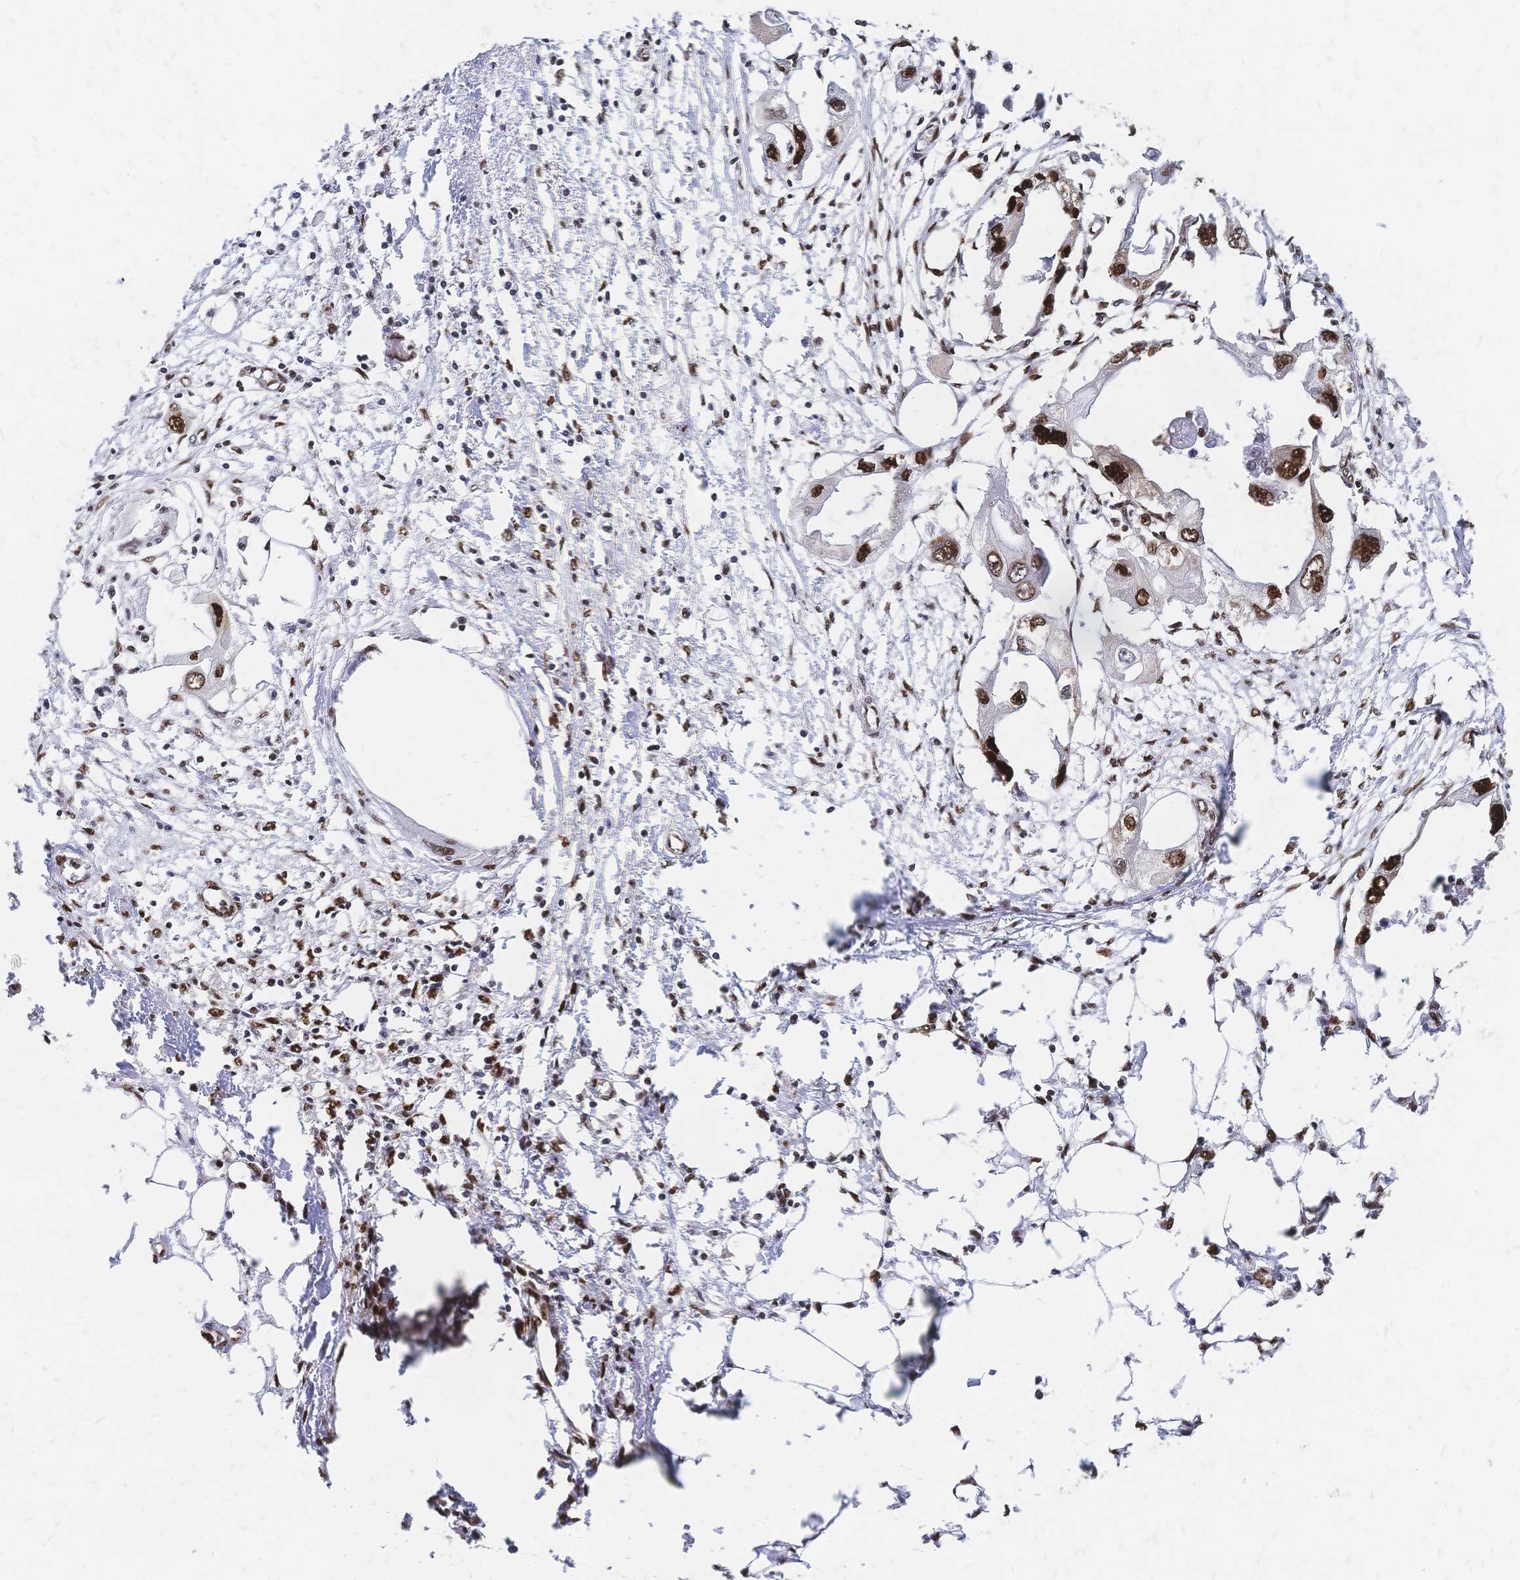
{"staining": {"intensity": "strong", "quantity": ">75%", "location": "nuclear"}, "tissue": "endometrial cancer", "cell_type": "Tumor cells", "image_type": "cancer", "snomed": [{"axis": "morphology", "description": "Adenocarcinoma, NOS"}, {"axis": "morphology", "description": "Adenocarcinoma, metastatic, NOS"}, {"axis": "topography", "description": "Adipose tissue"}, {"axis": "topography", "description": "Endometrium"}], "caption": "Immunohistochemistry (IHC) image of neoplastic tissue: human endometrial cancer (metastatic adenocarcinoma) stained using immunohistochemistry exhibits high levels of strong protein expression localized specifically in the nuclear of tumor cells, appearing as a nuclear brown color.", "gene": "HDGF", "patient": {"sex": "female", "age": 67}}